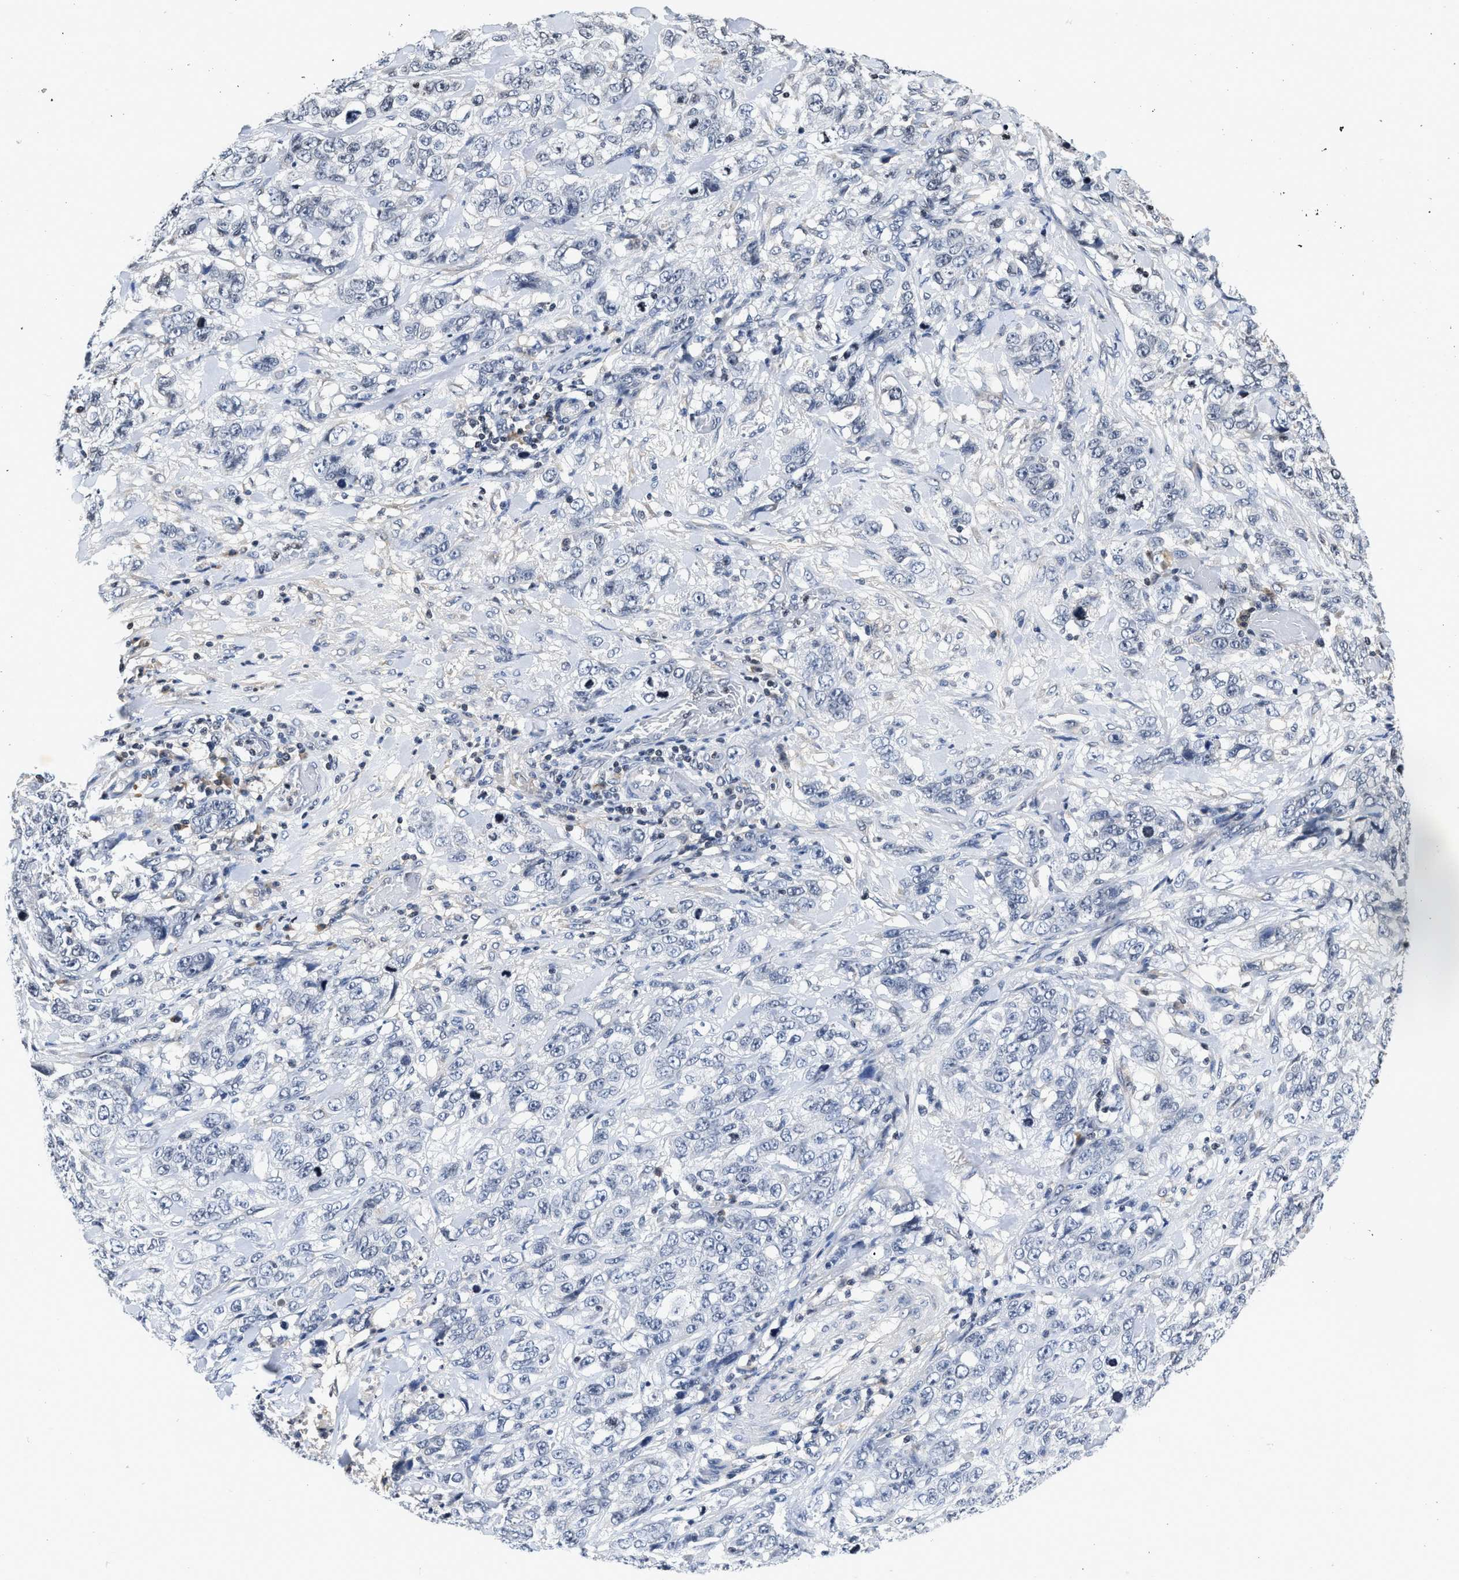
{"staining": {"intensity": "negative", "quantity": "none", "location": "none"}, "tissue": "stomach cancer", "cell_type": "Tumor cells", "image_type": "cancer", "snomed": [{"axis": "morphology", "description": "Adenocarcinoma, NOS"}, {"axis": "topography", "description": "Stomach"}], "caption": "Histopathology image shows no protein positivity in tumor cells of stomach cancer tissue.", "gene": "FBLN2", "patient": {"sex": "male", "age": 48}}